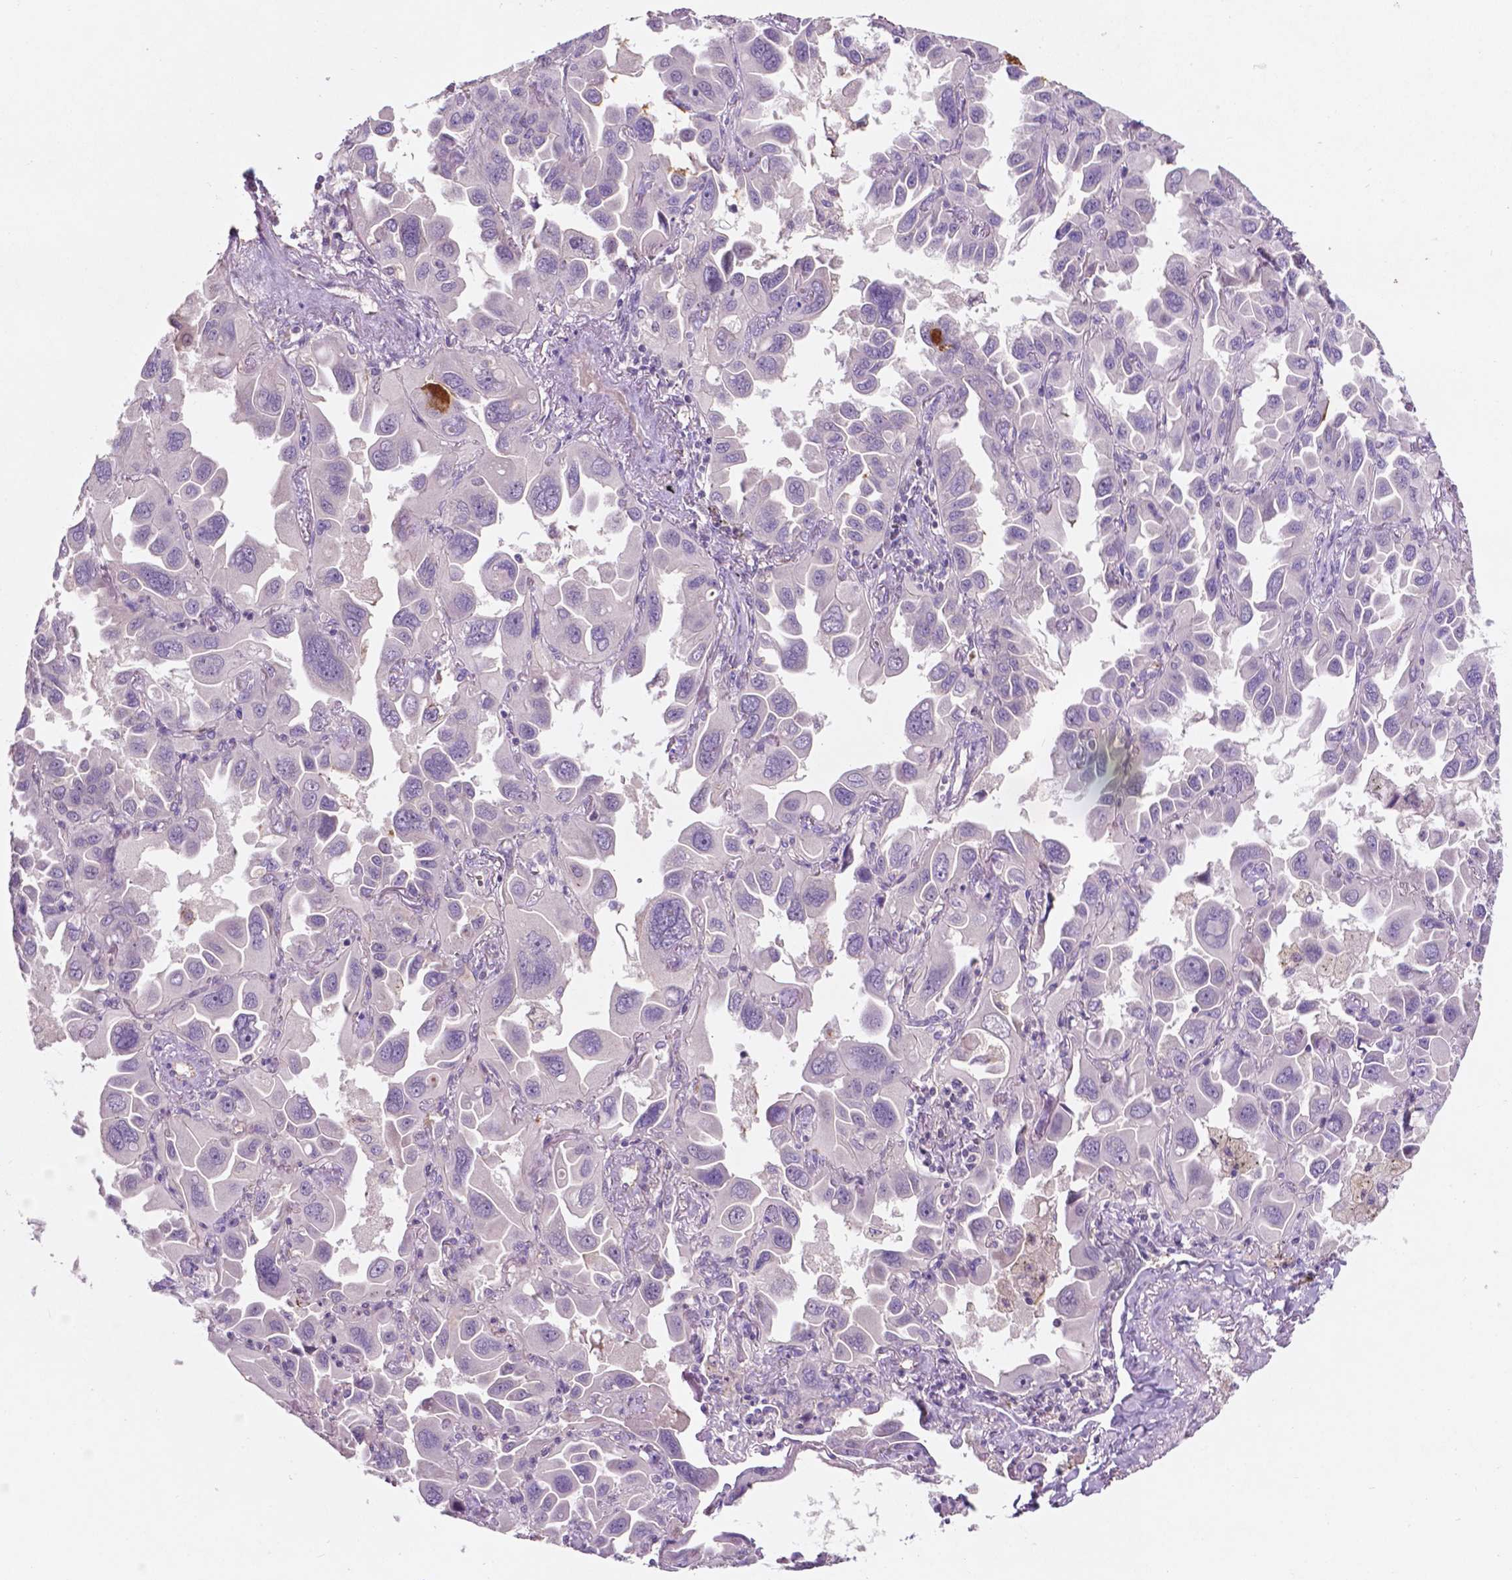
{"staining": {"intensity": "negative", "quantity": "none", "location": "none"}, "tissue": "lung cancer", "cell_type": "Tumor cells", "image_type": "cancer", "snomed": [{"axis": "morphology", "description": "Adenocarcinoma, NOS"}, {"axis": "topography", "description": "Lung"}], "caption": "Tumor cells show no significant staining in lung cancer.", "gene": "ARL5C", "patient": {"sex": "male", "age": 64}}